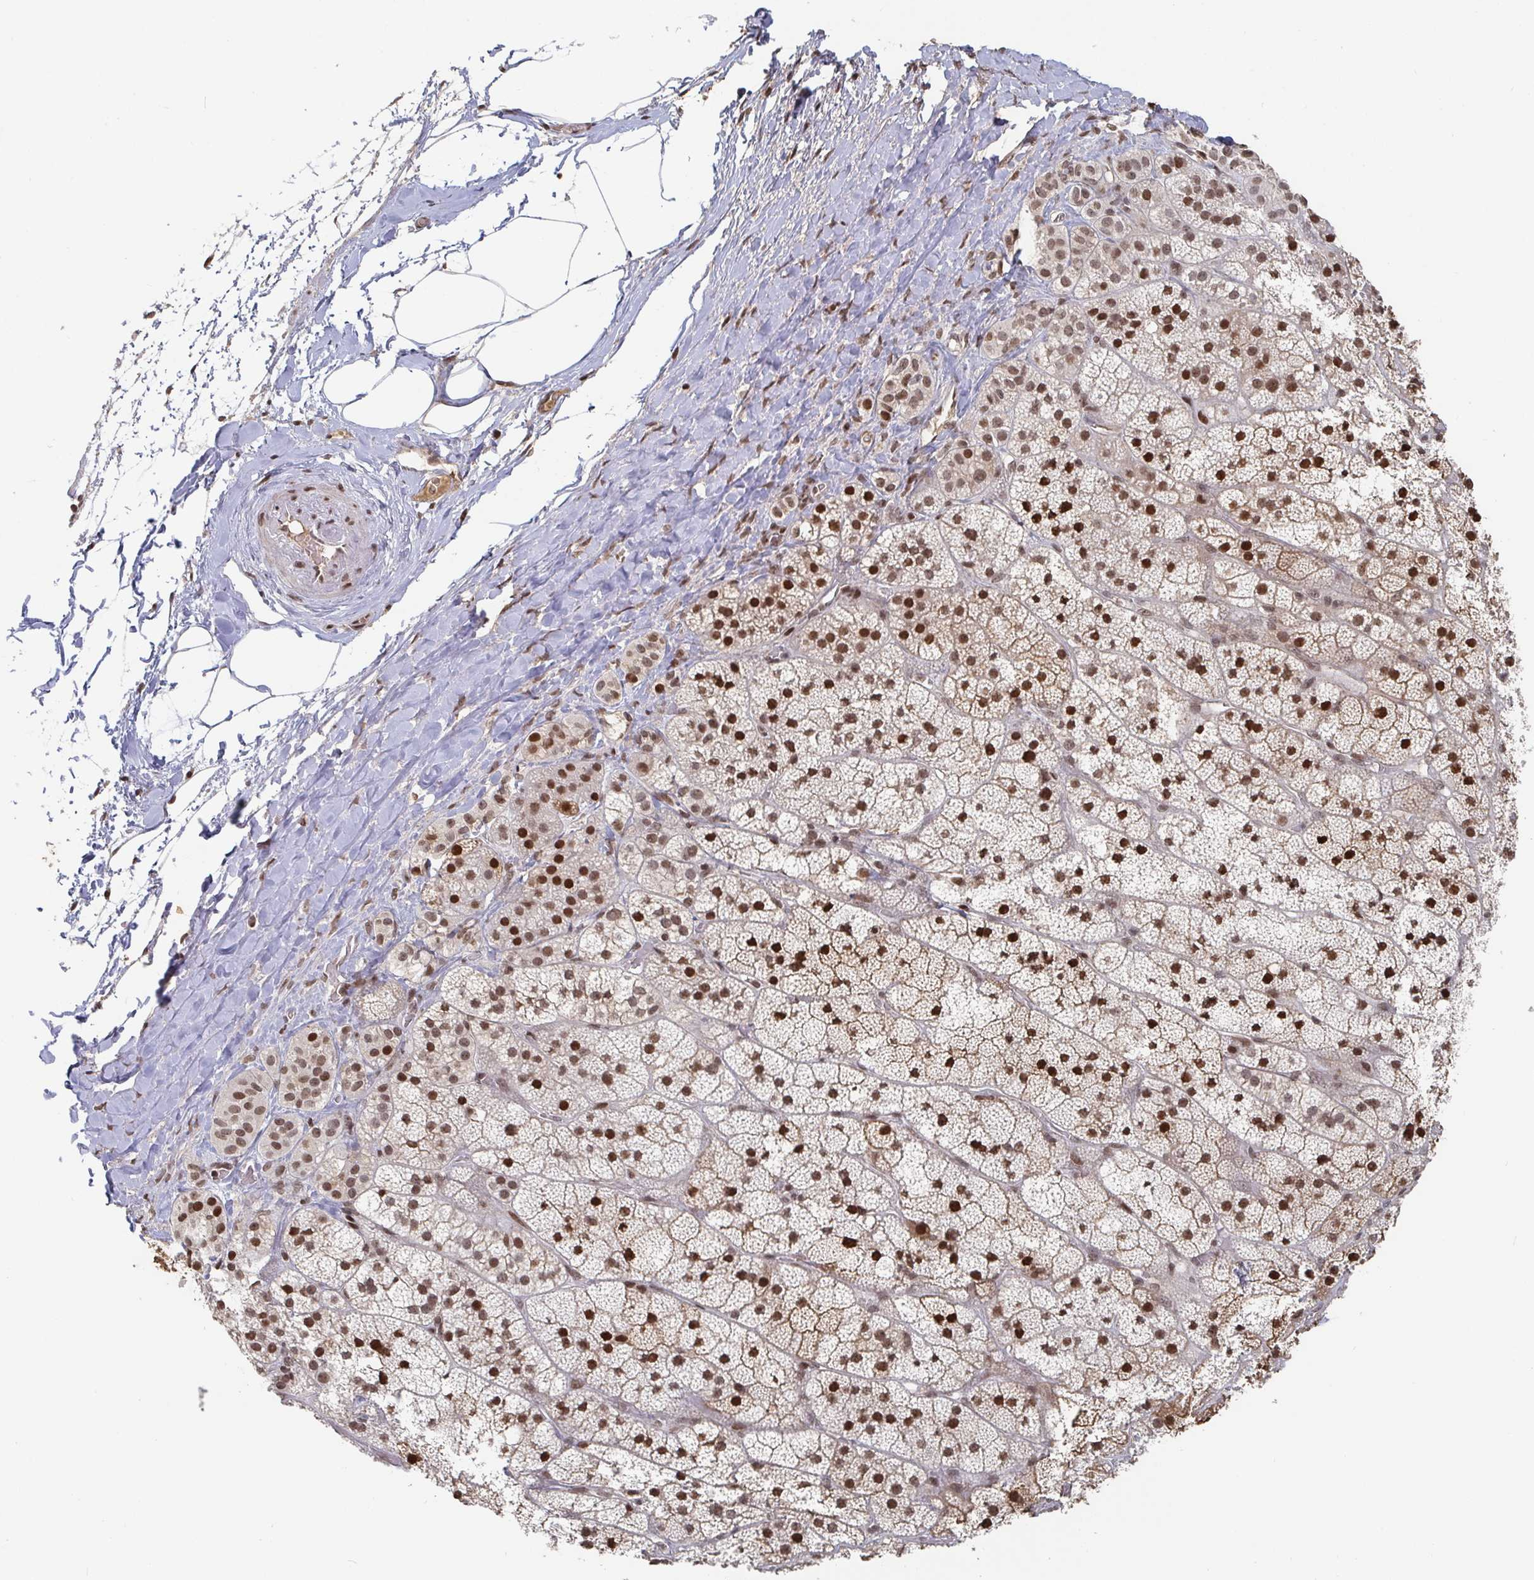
{"staining": {"intensity": "strong", "quantity": ">75%", "location": "nuclear"}, "tissue": "adrenal gland", "cell_type": "Glandular cells", "image_type": "normal", "snomed": [{"axis": "morphology", "description": "Normal tissue, NOS"}, {"axis": "topography", "description": "Adrenal gland"}], "caption": "Immunohistochemical staining of normal adrenal gland shows >75% levels of strong nuclear protein expression in approximately >75% of glandular cells. Nuclei are stained in blue.", "gene": "ZDHHC12", "patient": {"sex": "male", "age": 57}}